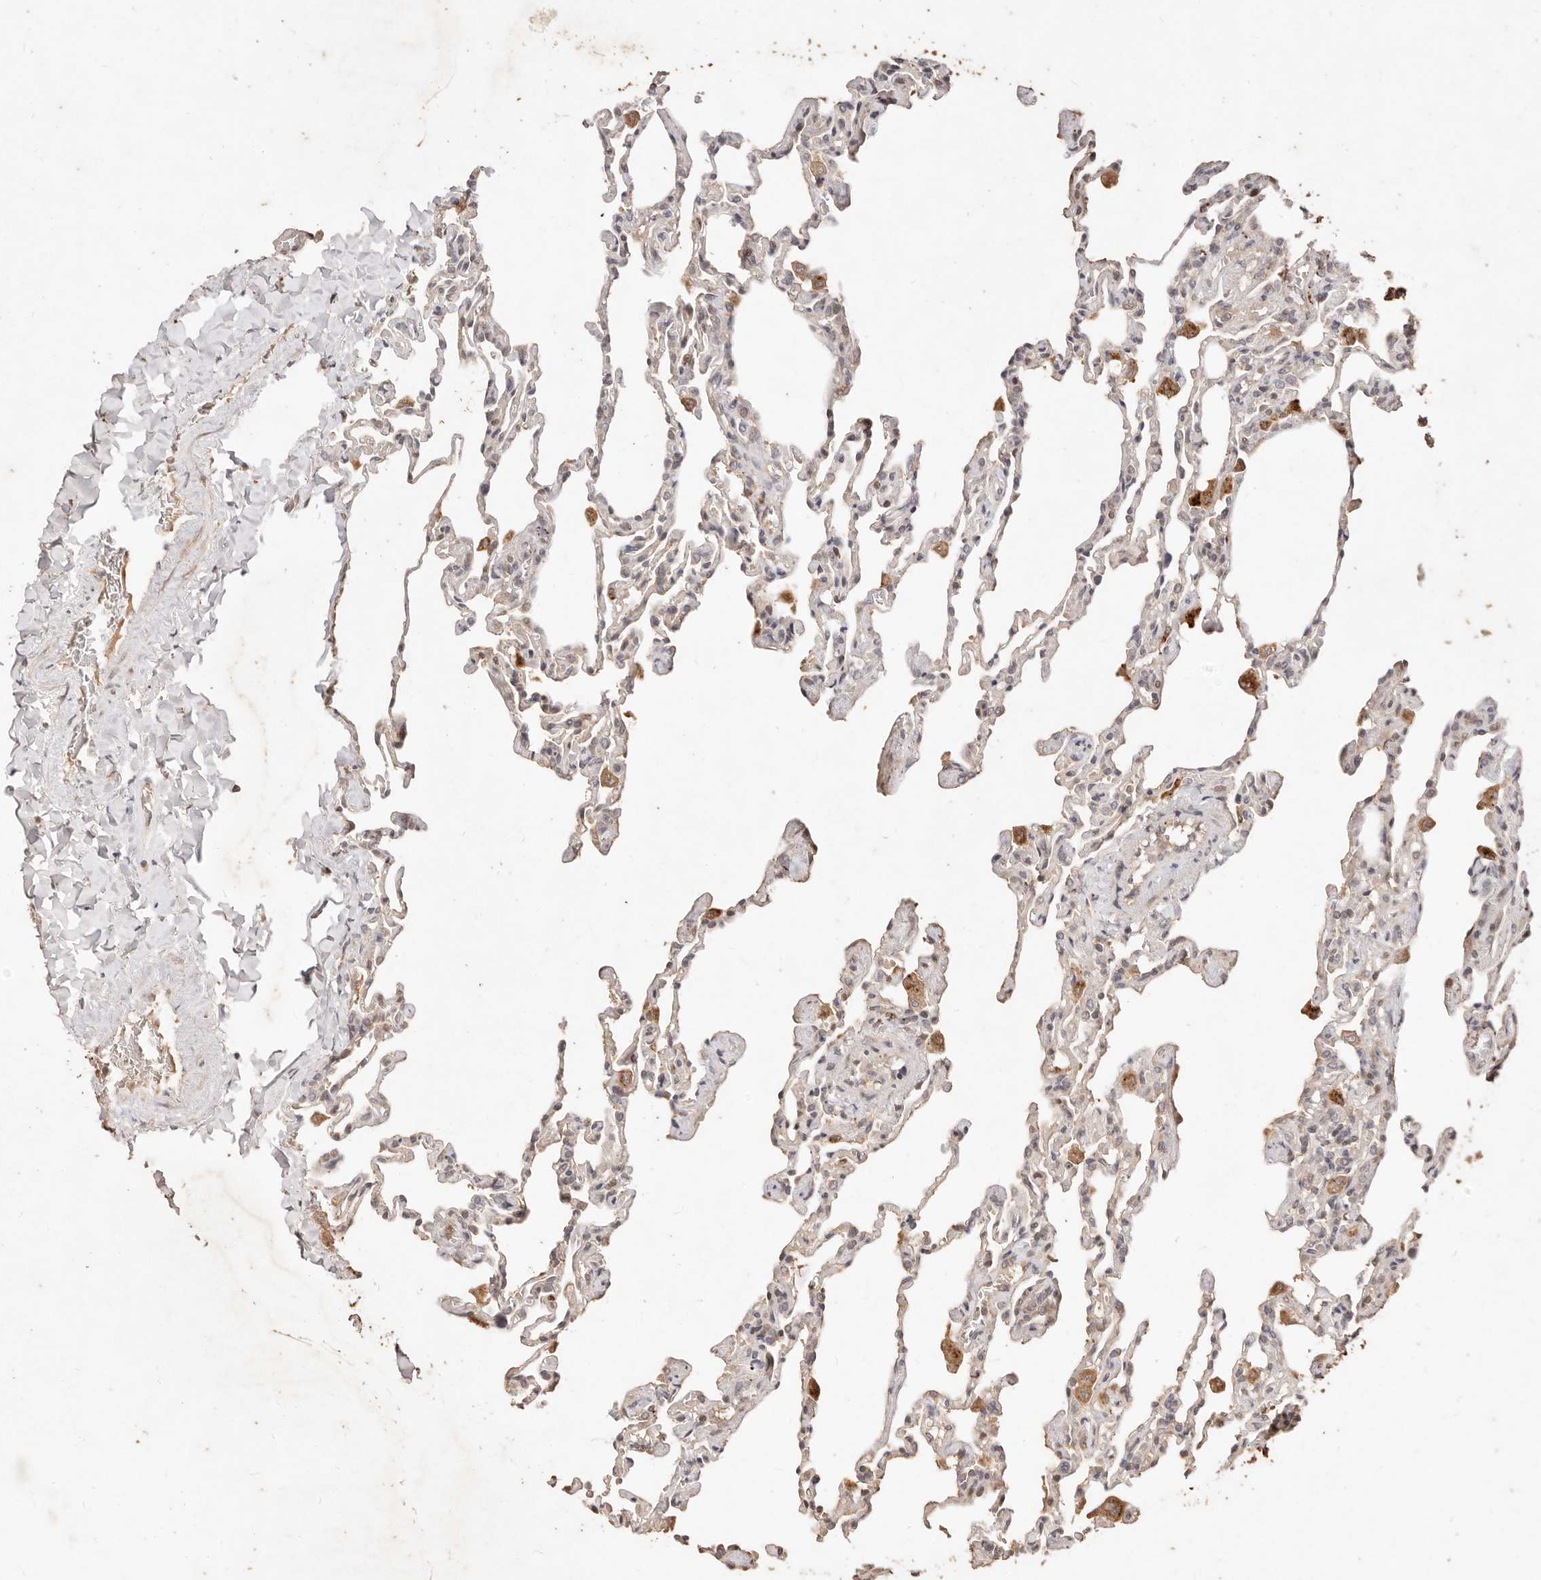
{"staining": {"intensity": "weak", "quantity": "25%-75%", "location": "cytoplasmic/membranous"}, "tissue": "lung", "cell_type": "Alveolar cells", "image_type": "normal", "snomed": [{"axis": "morphology", "description": "Normal tissue, NOS"}, {"axis": "topography", "description": "Lung"}], "caption": "Protein staining by IHC demonstrates weak cytoplasmic/membranous staining in approximately 25%-75% of alveolar cells in normal lung.", "gene": "KIF9", "patient": {"sex": "male", "age": 20}}